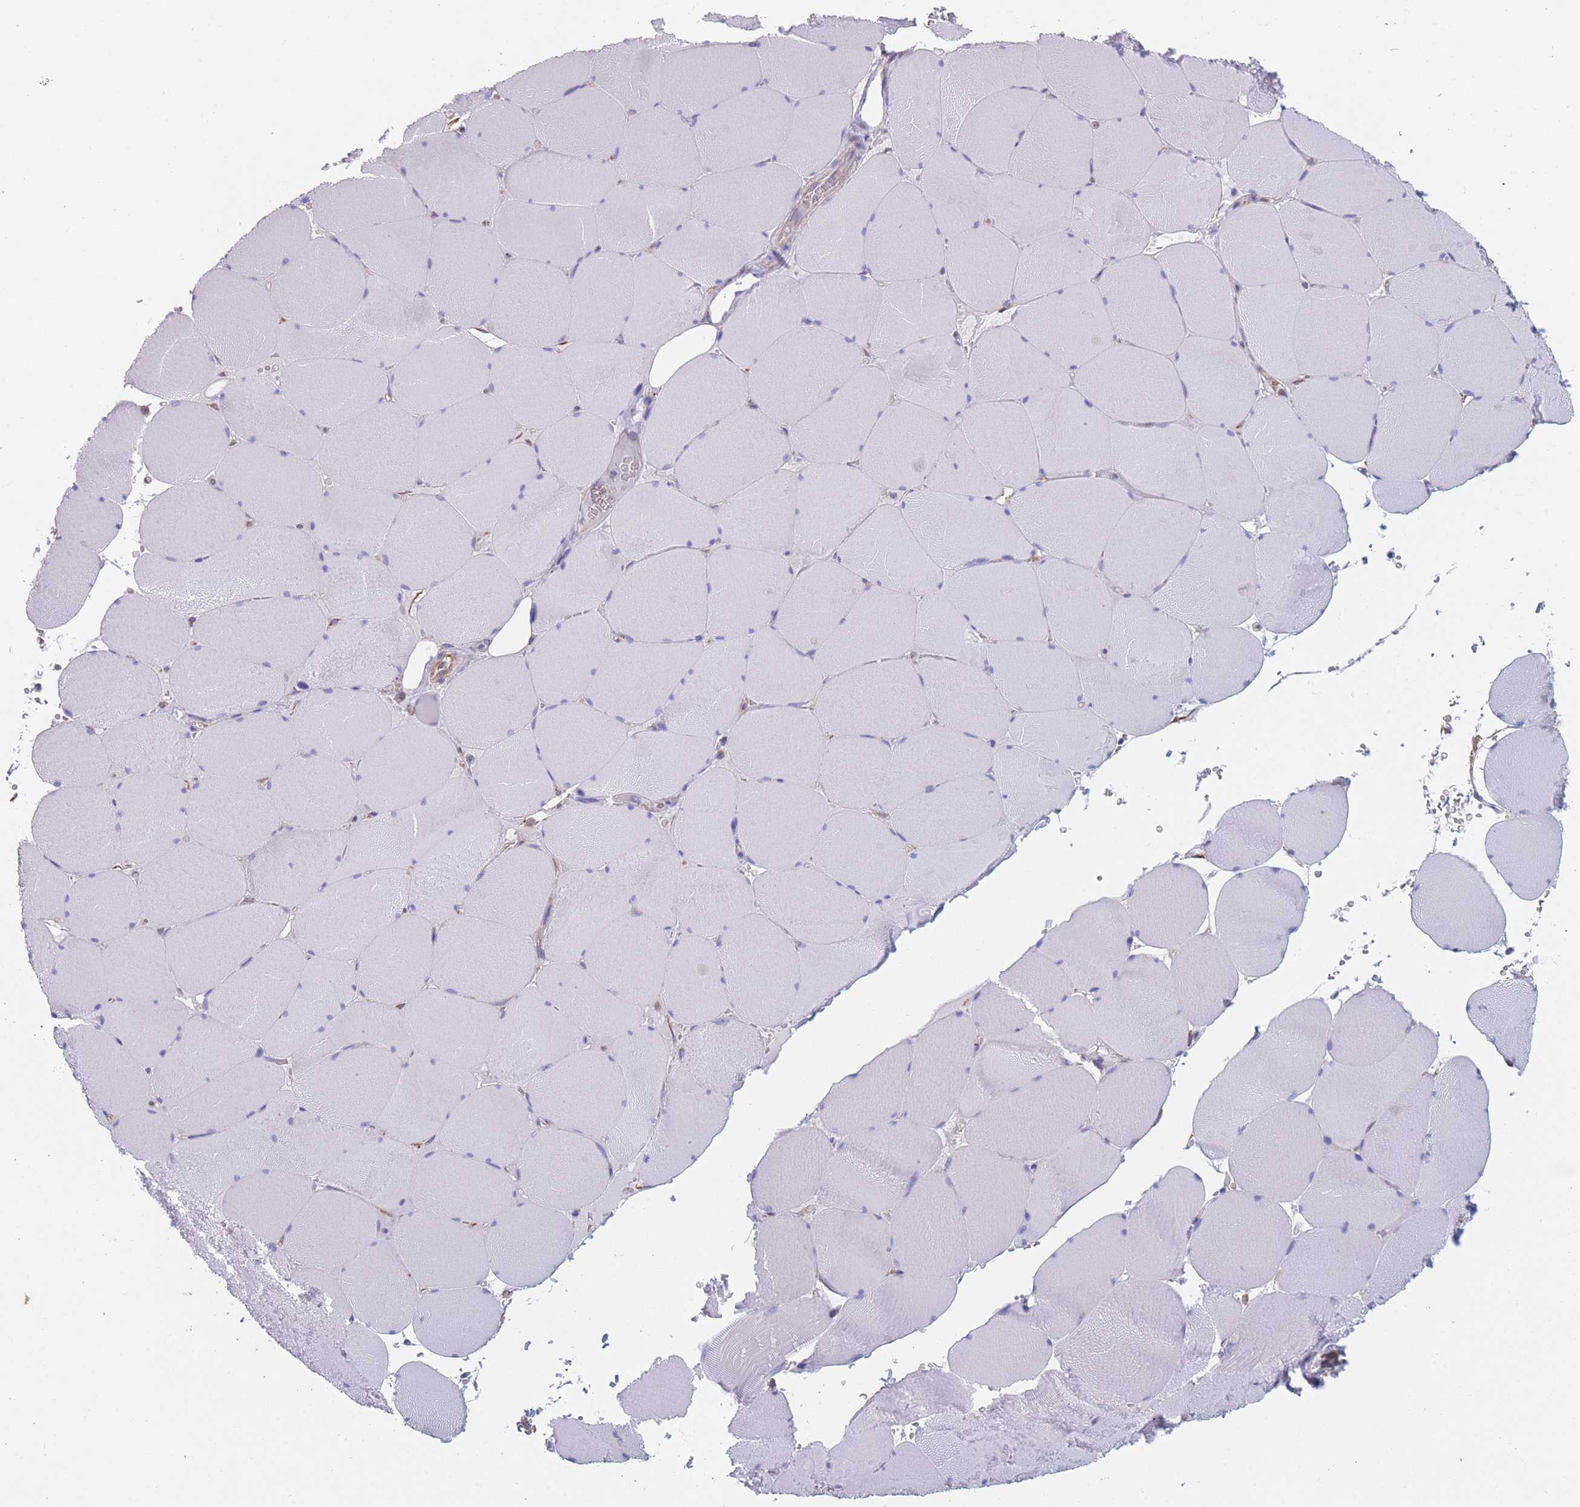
{"staining": {"intensity": "negative", "quantity": "none", "location": "none"}, "tissue": "skeletal muscle", "cell_type": "Myocytes", "image_type": "normal", "snomed": [{"axis": "morphology", "description": "Normal tissue, NOS"}, {"axis": "topography", "description": "Skeletal muscle"}, {"axis": "topography", "description": "Head-Neck"}], "caption": "The image reveals no significant staining in myocytes of skeletal muscle.", "gene": "OR7C2", "patient": {"sex": "male", "age": 66}}